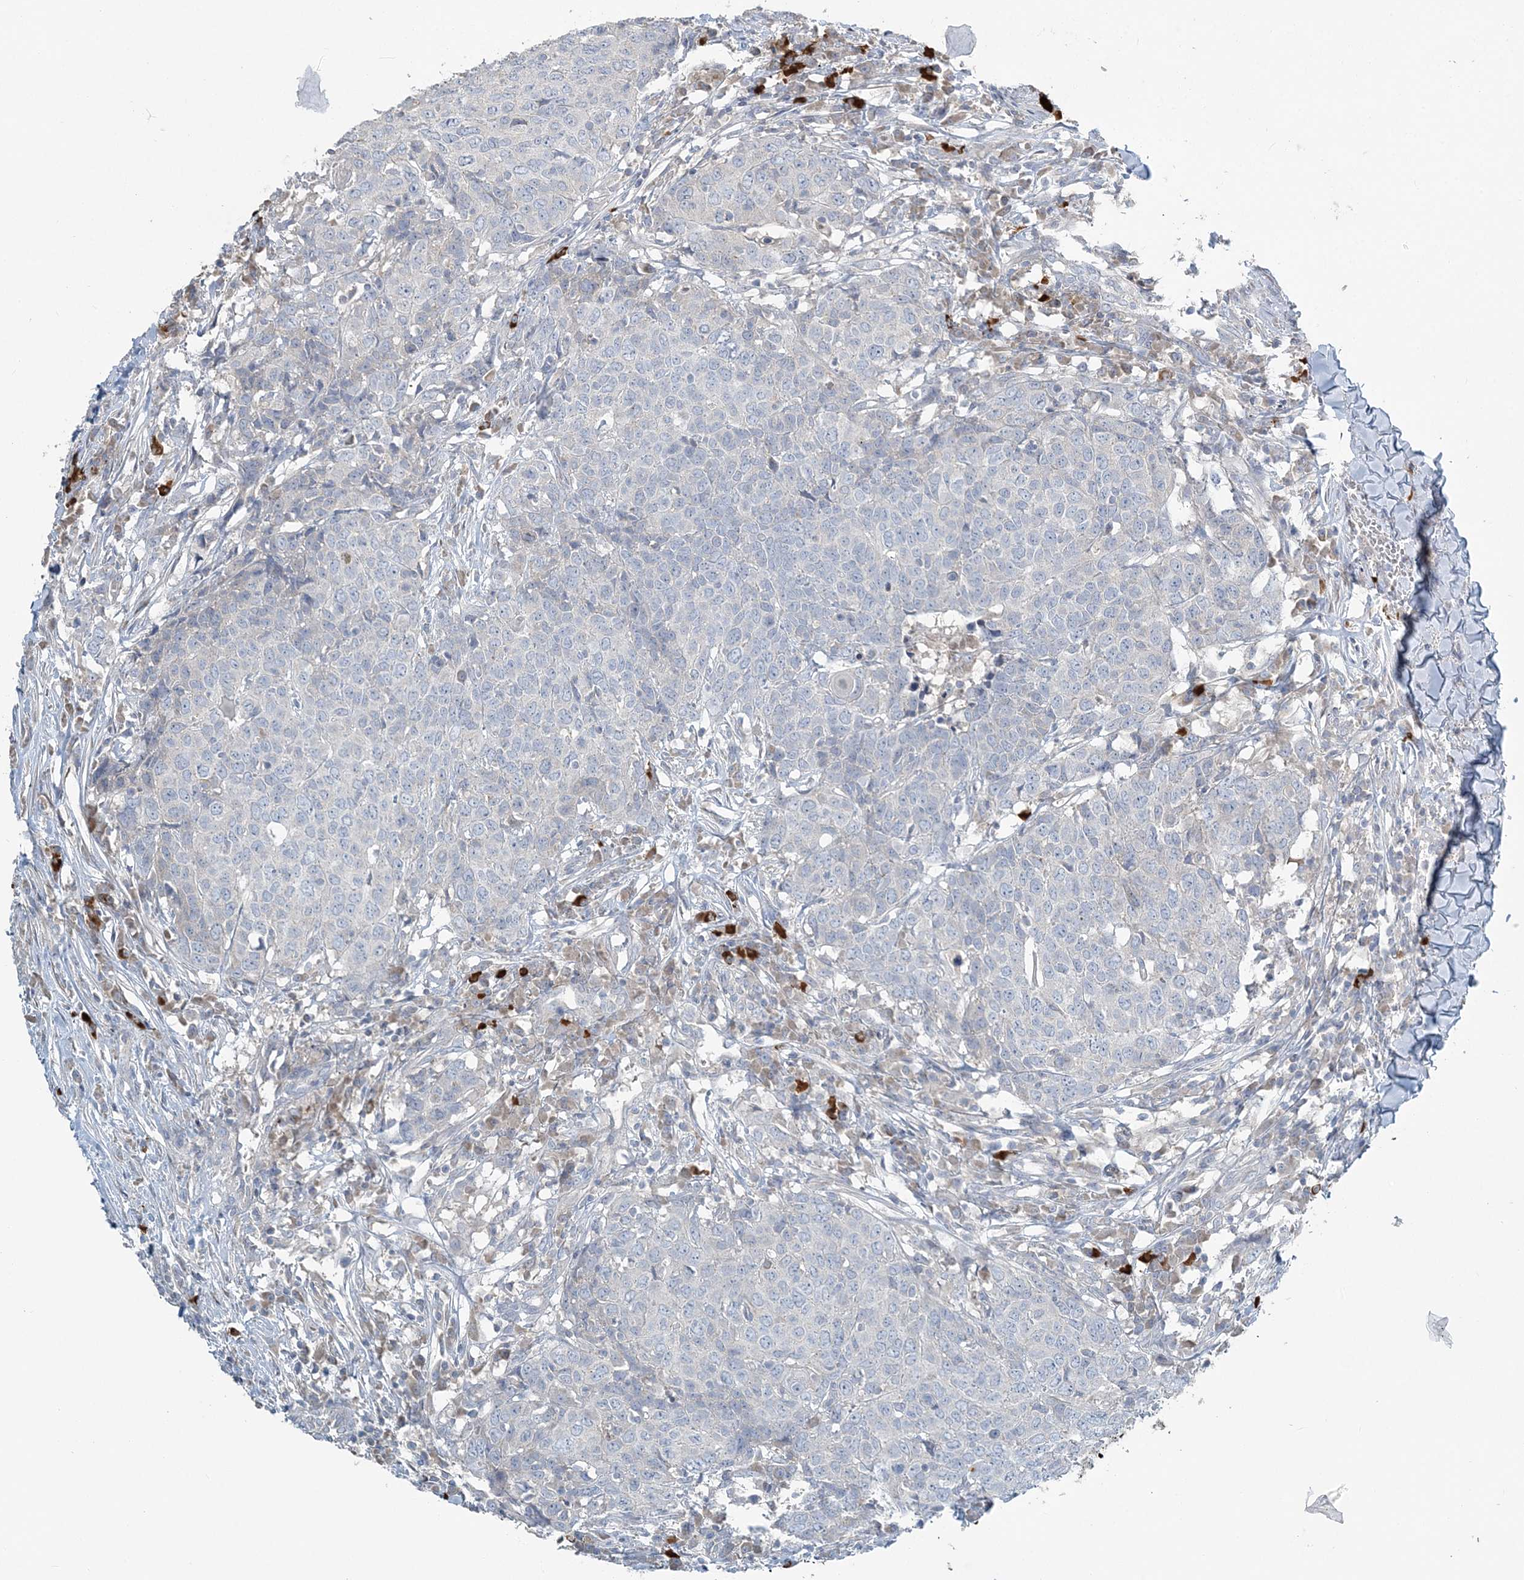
{"staining": {"intensity": "negative", "quantity": "none", "location": "none"}, "tissue": "head and neck cancer", "cell_type": "Tumor cells", "image_type": "cancer", "snomed": [{"axis": "morphology", "description": "Squamous cell carcinoma, NOS"}, {"axis": "topography", "description": "Head-Neck"}], "caption": "Tumor cells are negative for brown protein staining in head and neck squamous cell carcinoma.", "gene": "SLC4A10", "patient": {"sex": "male", "age": 66}}